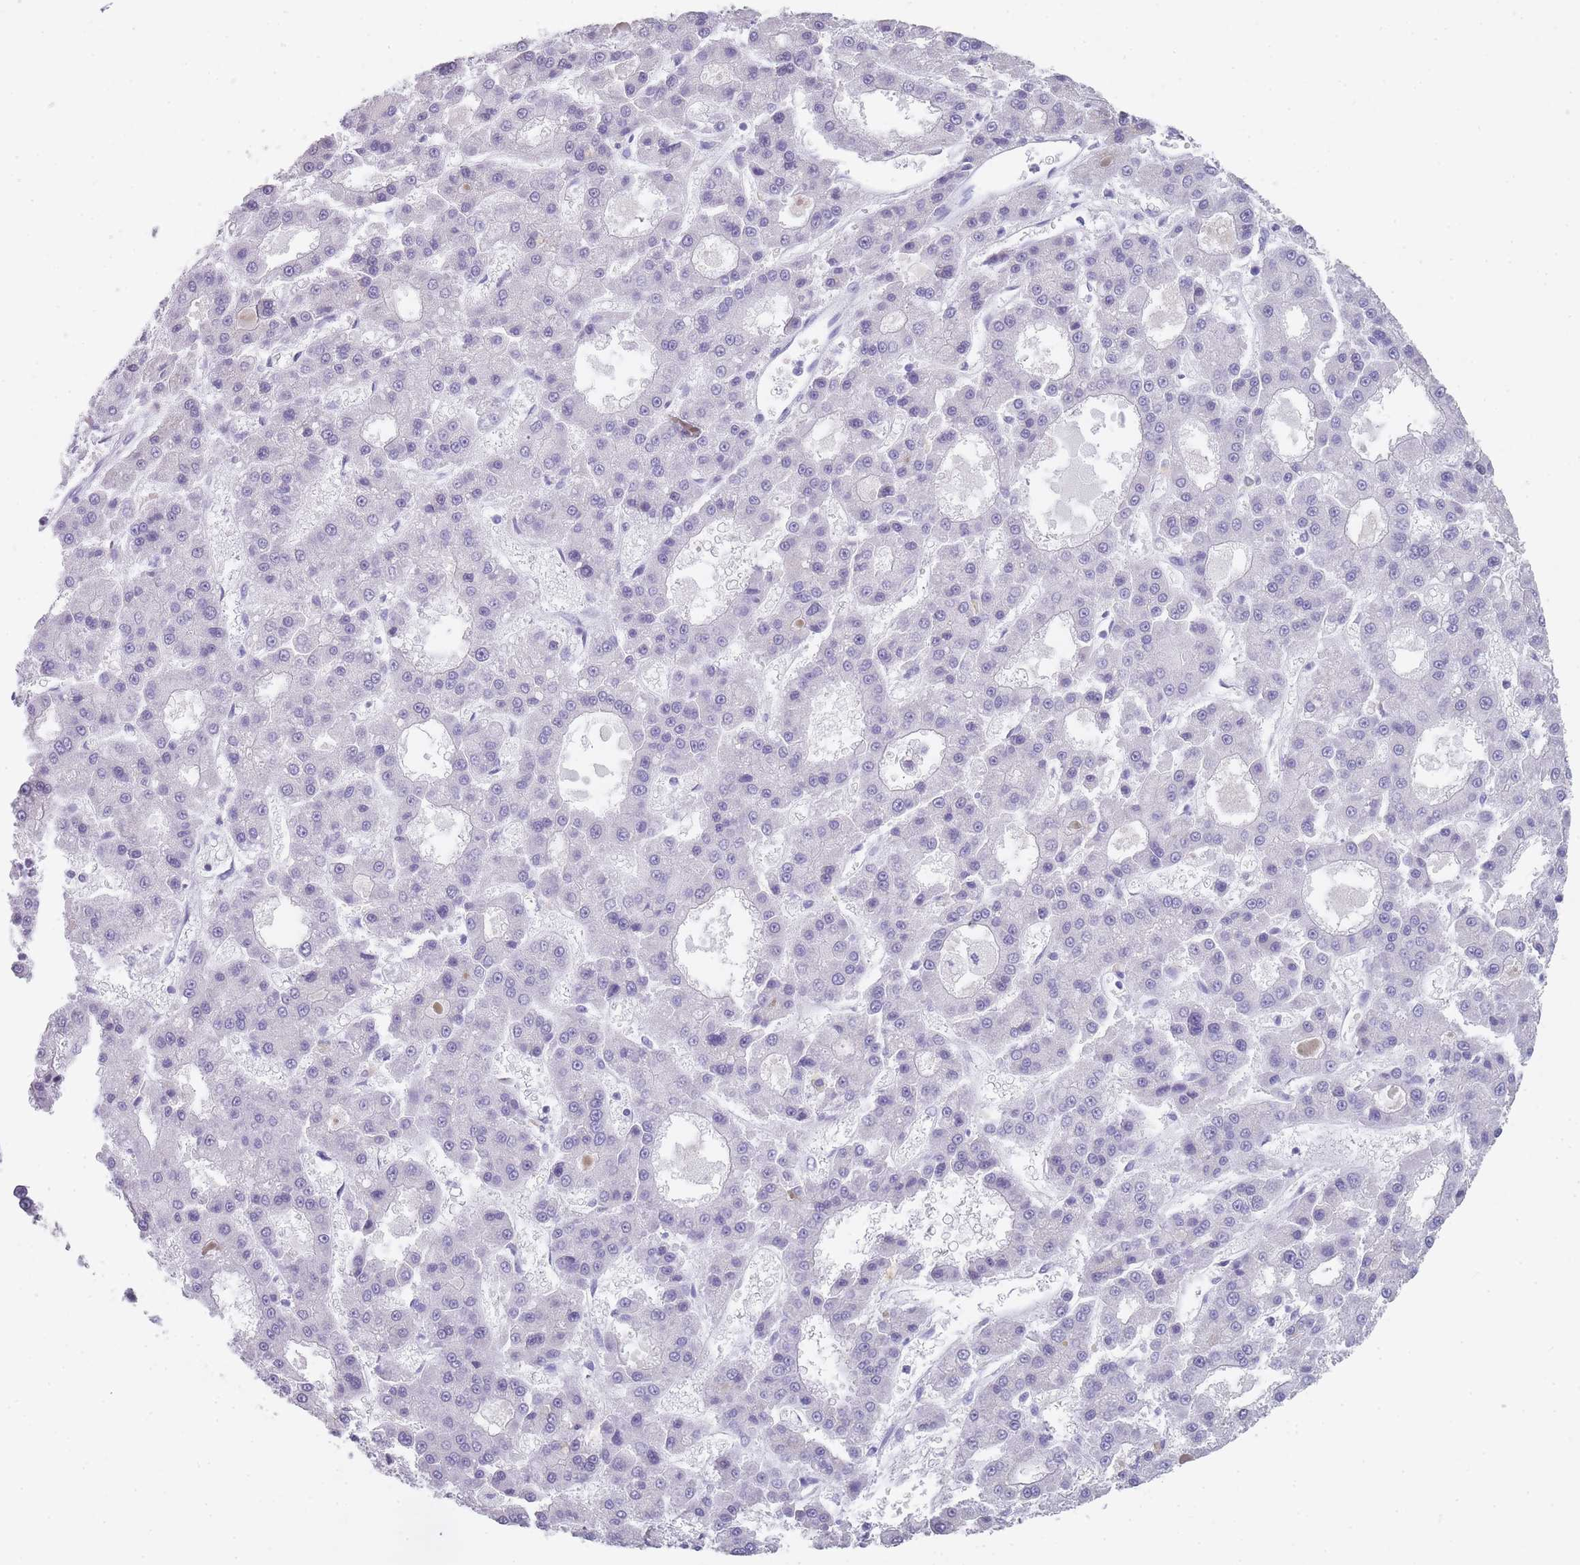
{"staining": {"intensity": "negative", "quantity": "none", "location": "none"}, "tissue": "liver cancer", "cell_type": "Tumor cells", "image_type": "cancer", "snomed": [{"axis": "morphology", "description": "Carcinoma, Hepatocellular, NOS"}, {"axis": "topography", "description": "Liver"}], "caption": "Histopathology image shows no protein expression in tumor cells of liver cancer (hepatocellular carcinoma) tissue. The staining is performed using DAB (3,3'-diaminobenzidine) brown chromogen with nuclei counter-stained in using hematoxylin.", "gene": "TCP11", "patient": {"sex": "male", "age": 70}}